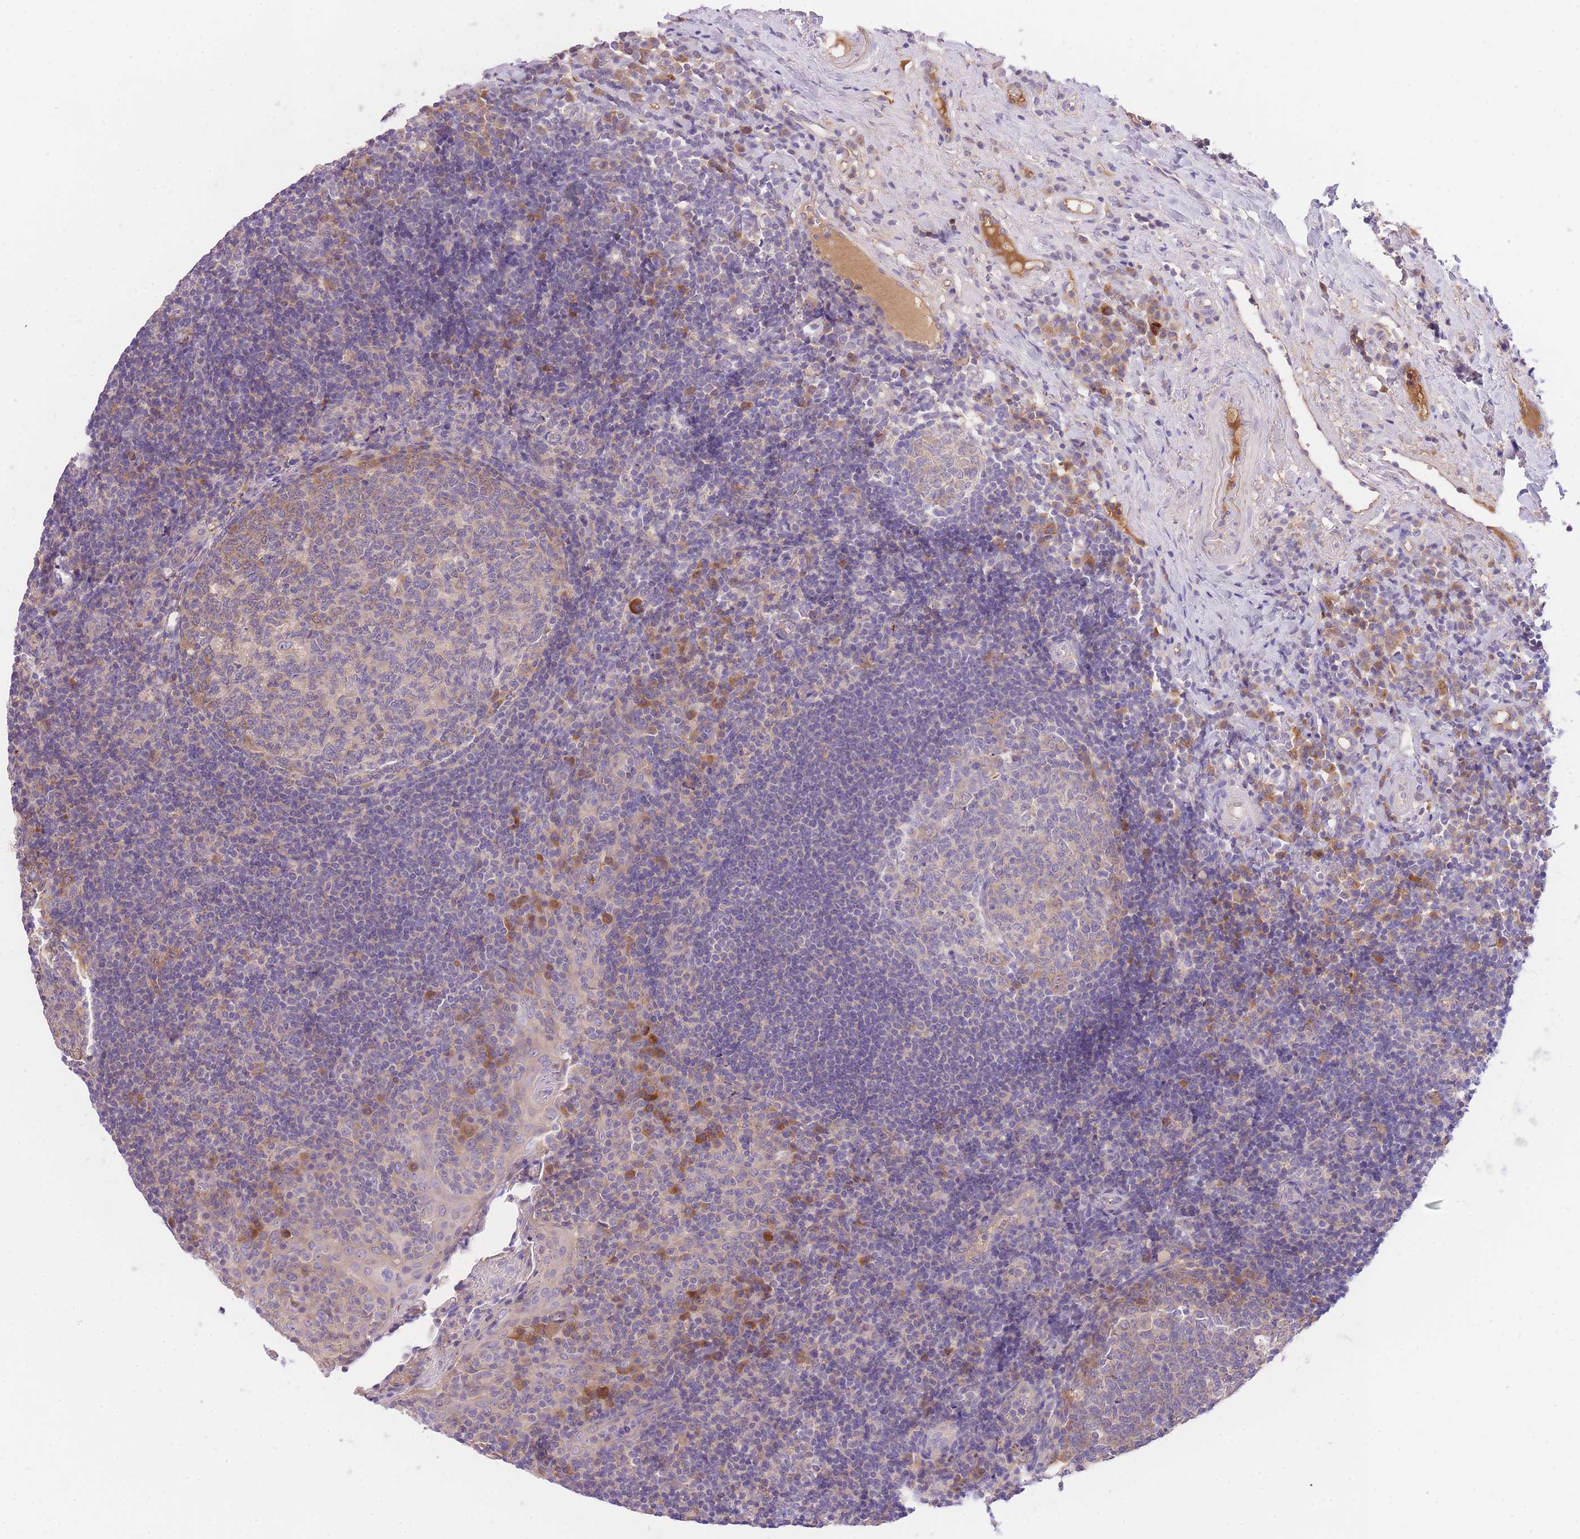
{"staining": {"intensity": "moderate", "quantity": "25%-75%", "location": "cytoplasmic/membranous"}, "tissue": "tonsil", "cell_type": "Germinal center cells", "image_type": "normal", "snomed": [{"axis": "morphology", "description": "Normal tissue, NOS"}, {"axis": "topography", "description": "Tonsil"}], "caption": "Immunohistochemical staining of normal tonsil reveals moderate cytoplasmic/membranous protein staining in approximately 25%-75% of germinal center cells. (DAB (3,3'-diaminobenzidine) IHC with brightfield microscopy, high magnification).", "gene": "LIPH", "patient": {"sex": "female", "age": 40}}